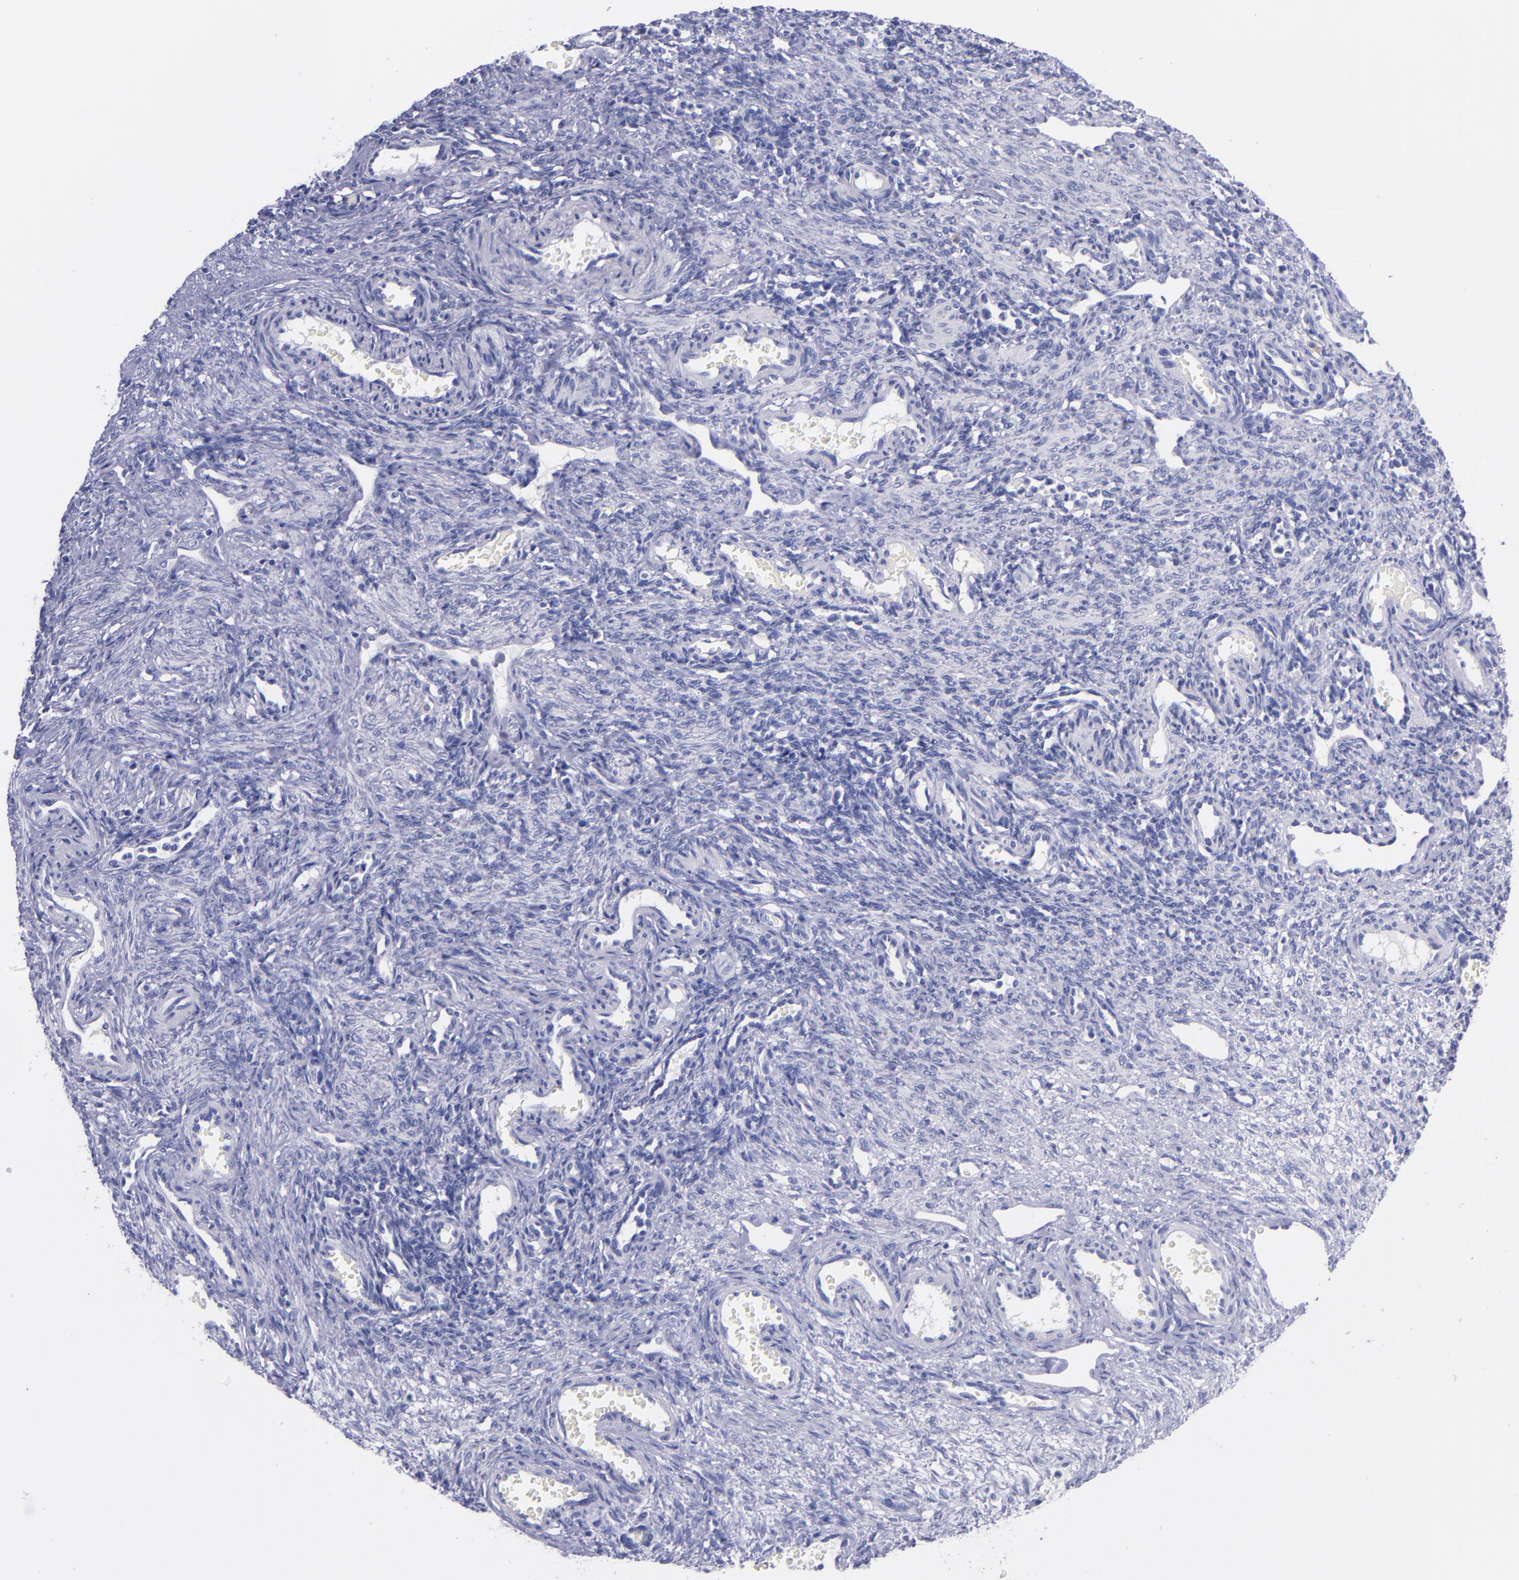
{"staining": {"intensity": "negative", "quantity": "none", "location": "none"}, "tissue": "ovary", "cell_type": "Follicle cells", "image_type": "normal", "snomed": [{"axis": "morphology", "description": "Normal tissue, NOS"}, {"axis": "topography", "description": "Ovary"}], "caption": "Ovary stained for a protein using IHC shows no staining follicle cells.", "gene": "SV2A", "patient": {"sex": "female", "age": 33}}